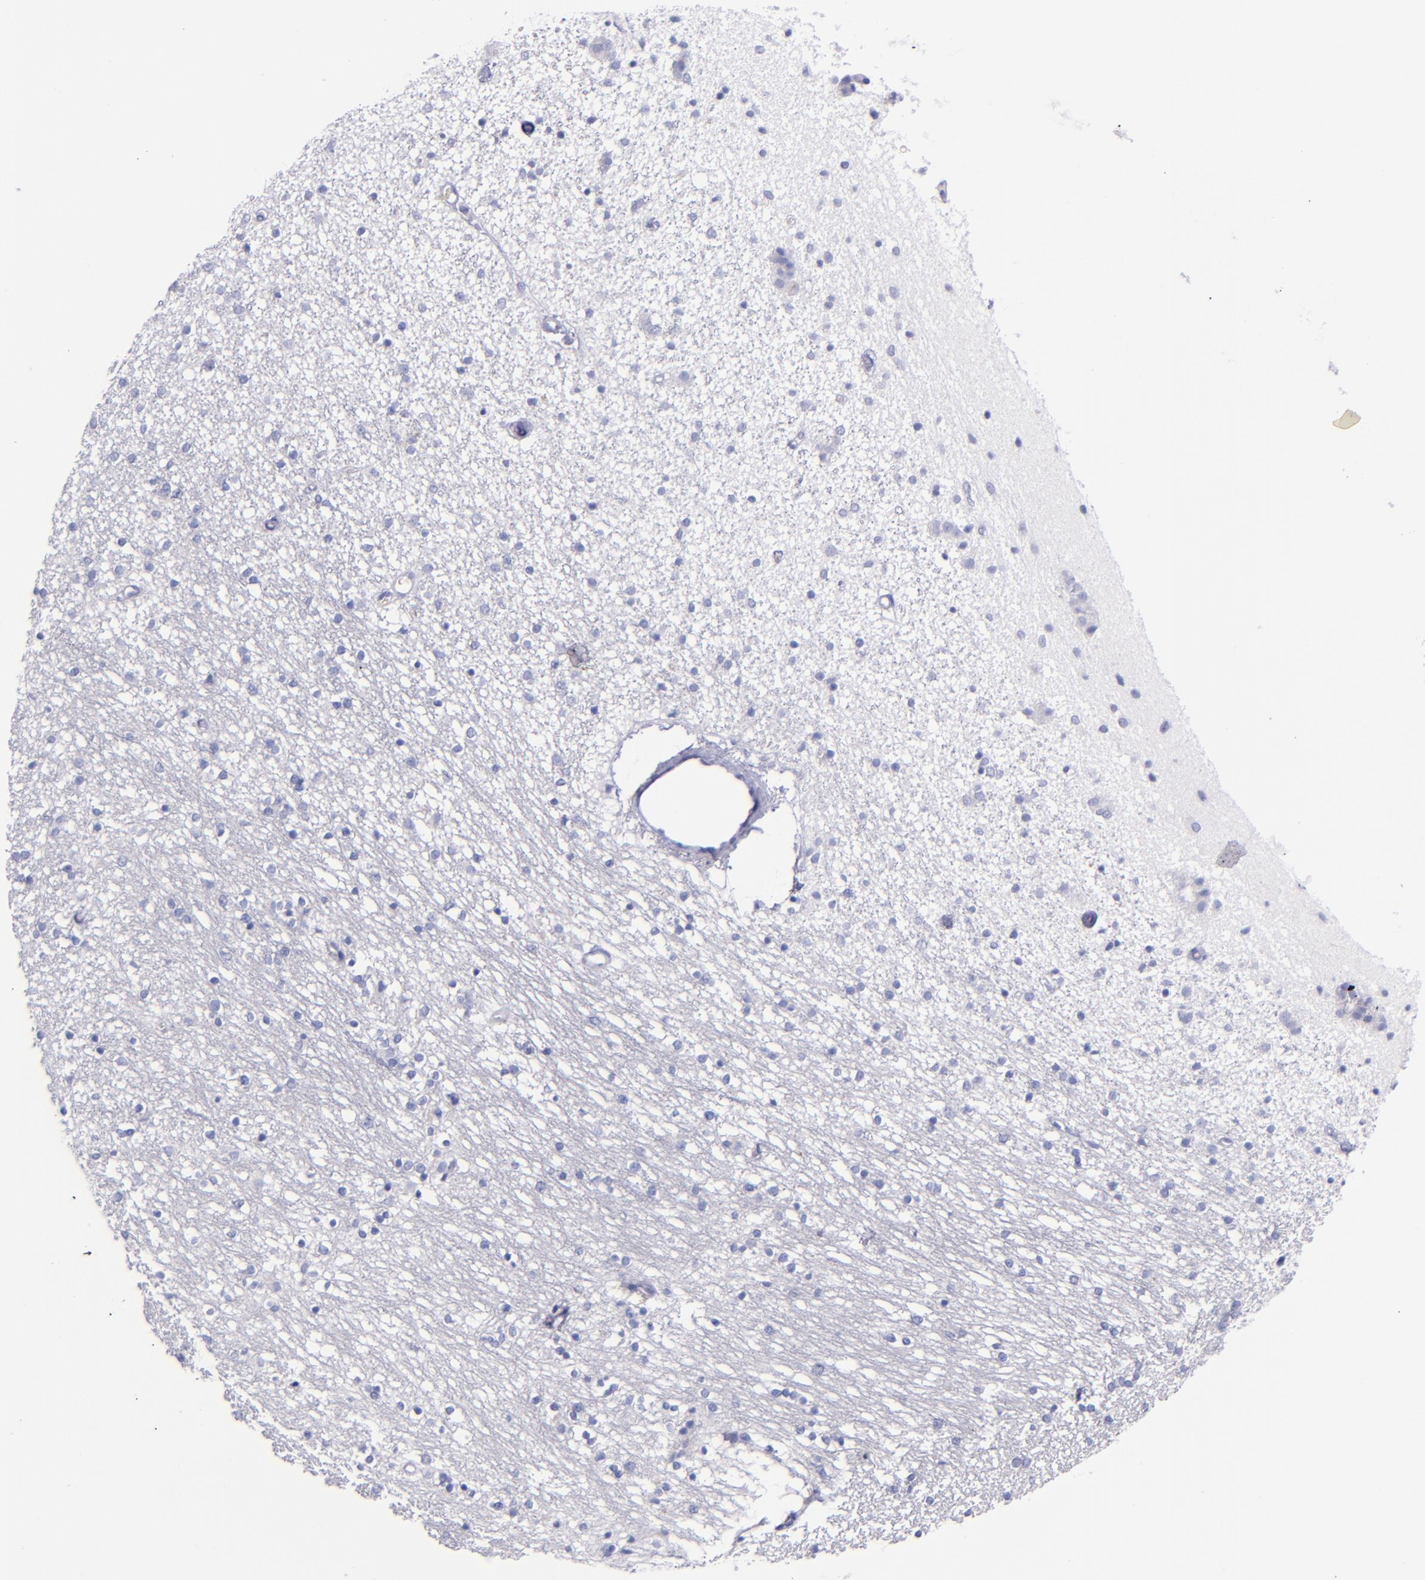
{"staining": {"intensity": "negative", "quantity": "none", "location": "none"}, "tissue": "caudate", "cell_type": "Glial cells", "image_type": "normal", "snomed": [{"axis": "morphology", "description": "Normal tissue, NOS"}, {"axis": "topography", "description": "Lateral ventricle wall"}], "caption": "IHC histopathology image of unremarkable caudate stained for a protein (brown), which displays no staining in glial cells.", "gene": "LAG3", "patient": {"sex": "female", "age": 54}}